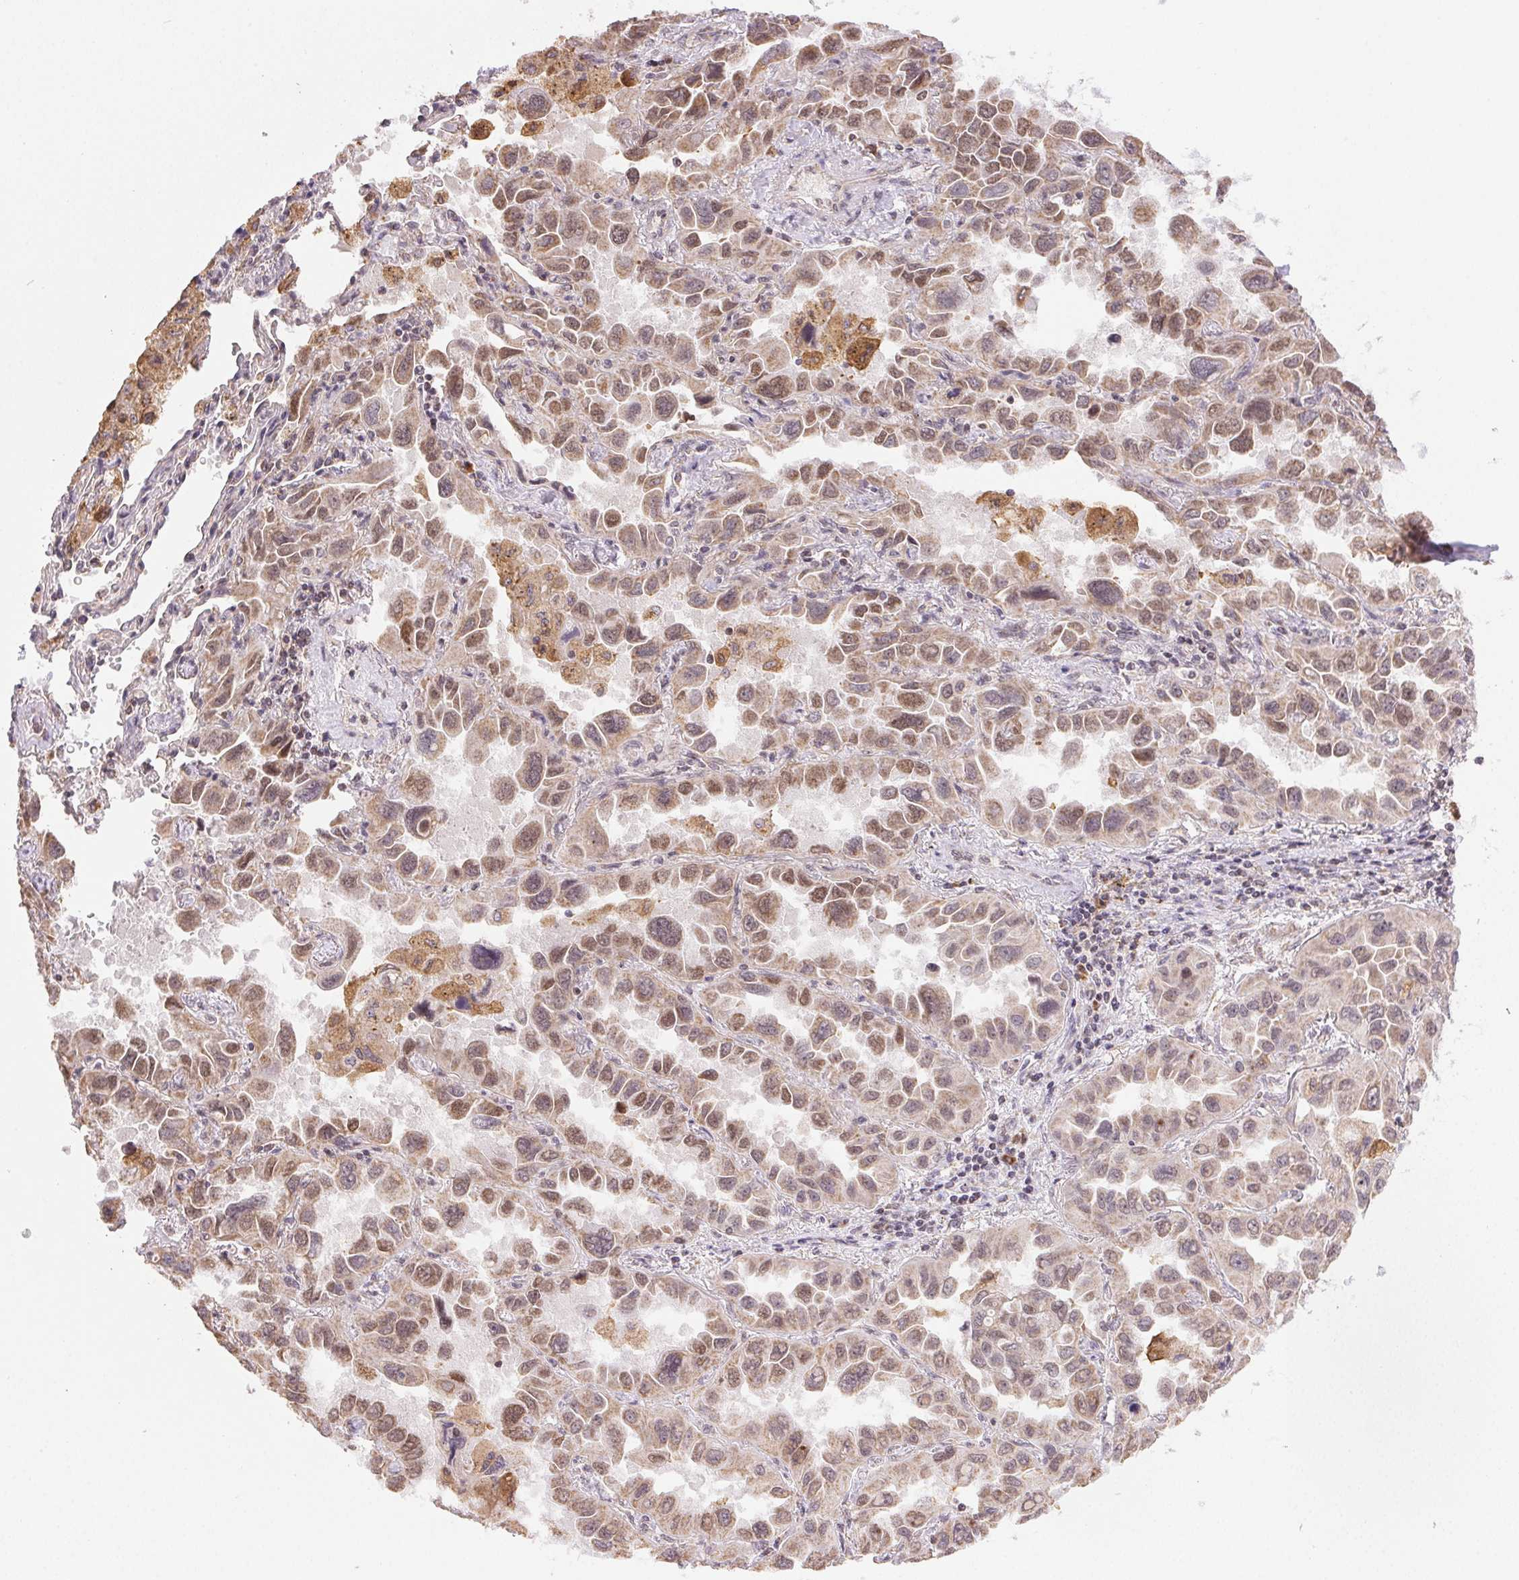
{"staining": {"intensity": "moderate", "quantity": ">75%", "location": "cytoplasmic/membranous"}, "tissue": "lung cancer", "cell_type": "Tumor cells", "image_type": "cancer", "snomed": [{"axis": "morphology", "description": "Adenocarcinoma, NOS"}, {"axis": "topography", "description": "Lung"}], "caption": "Immunohistochemical staining of lung adenocarcinoma shows moderate cytoplasmic/membranous protein expression in about >75% of tumor cells.", "gene": "PIWIL4", "patient": {"sex": "male", "age": 64}}